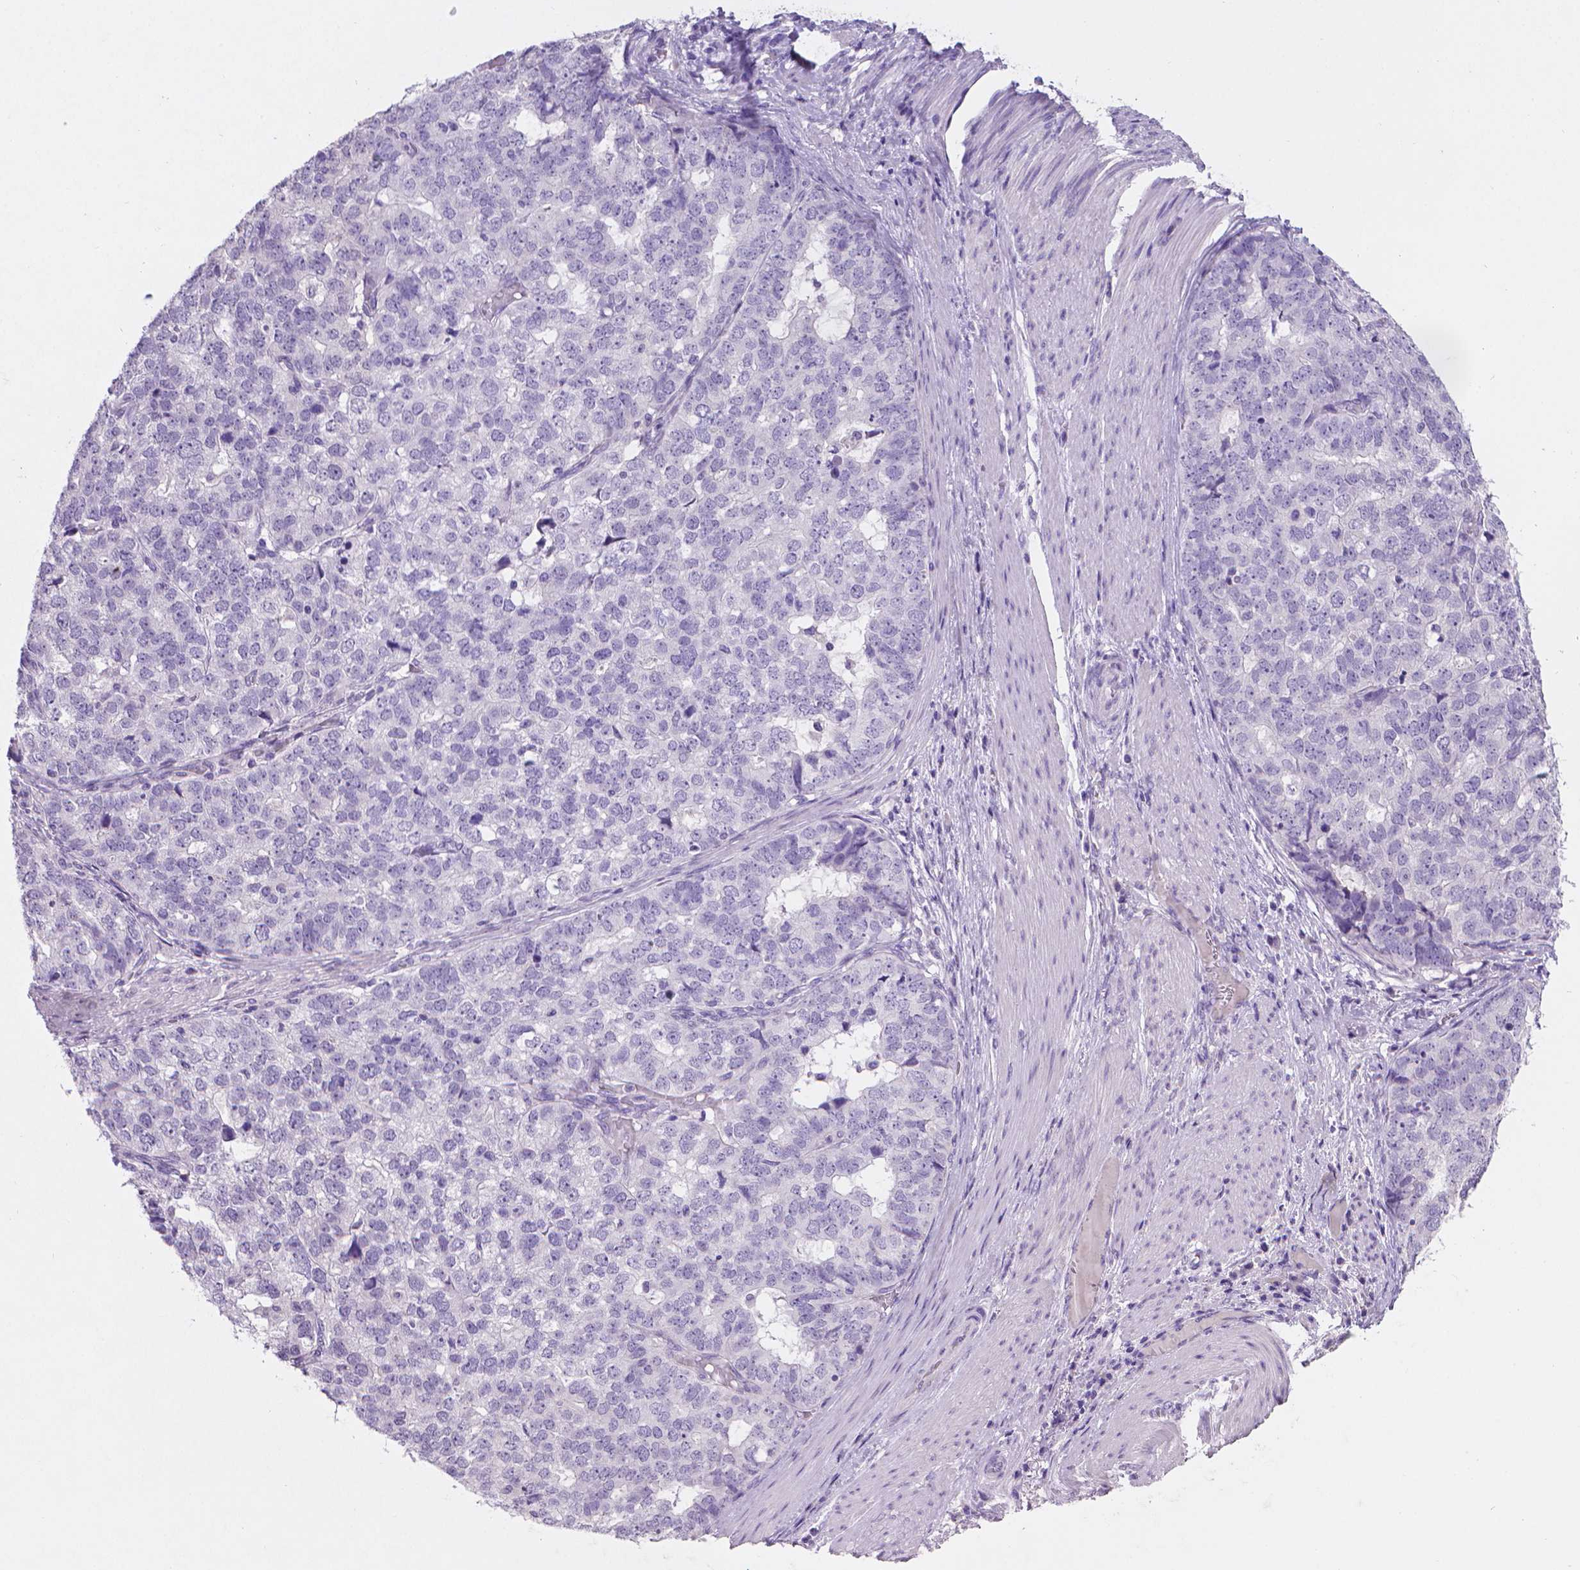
{"staining": {"intensity": "negative", "quantity": "none", "location": "none"}, "tissue": "stomach cancer", "cell_type": "Tumor cells", "image_type": "cancer", "snomed": [{"axis": "morphology", "description": "Adenocarcinoma, NOS"}, {"axis": "topography", "description": "Stomach"}], "caption": "Stomach cancer (adenocarcinoma) was stained to show a protein in brown. There is no significant expression in tumor cells. (DAB (3,3'-diaminobenzidine) immunohistochemistry (IHC) visualized using brightfield microscopy, high magnification).", "gene": "TNNI2", "patient": {"sex": "male", "age": 69}}